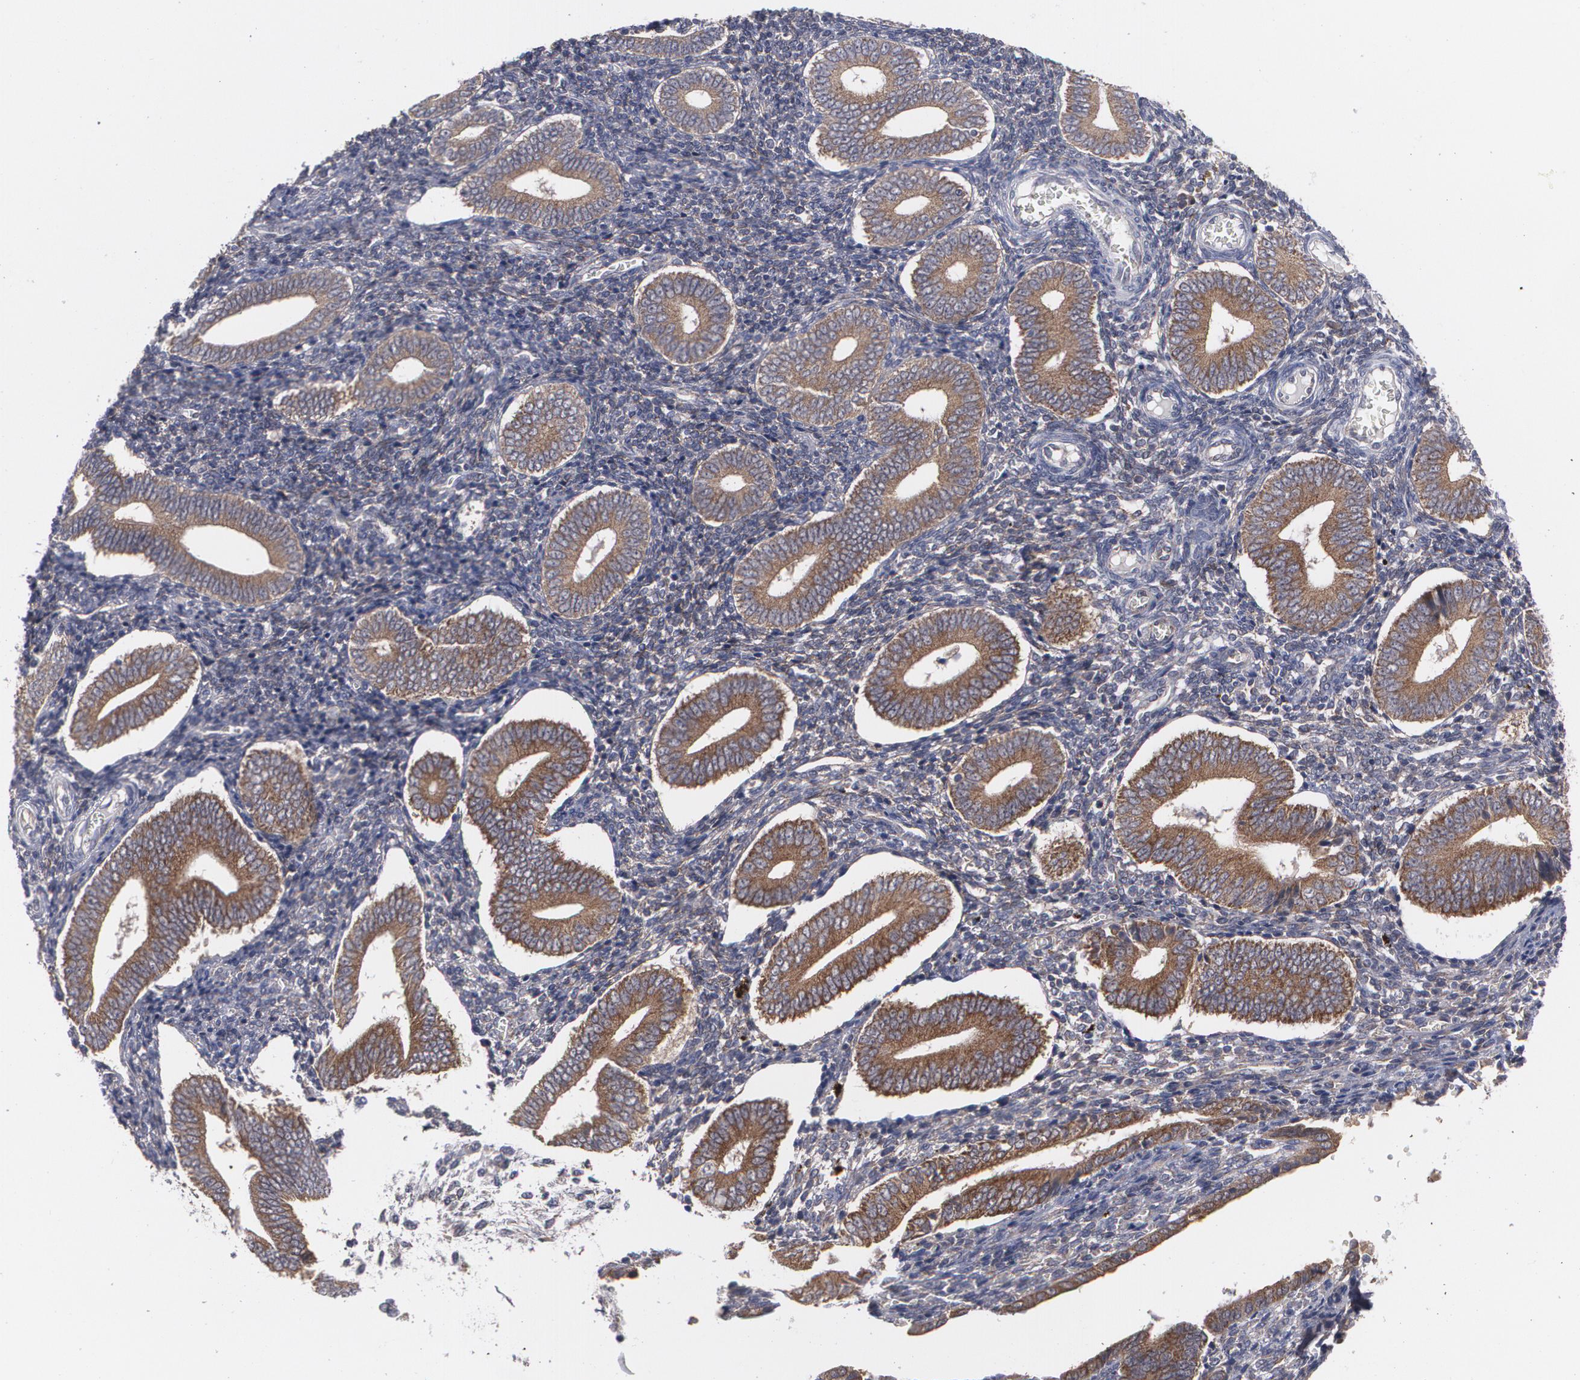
{"staining": {"intensity": "weak", "quantity": "25%-75%", "location": "cytoplasmic/membranous"}, "tissue": "endometrium", "cell_type": "Cells in endometrial stroma", "image_type": "normal", "snomed": [{"axis": "morphology", "description": "Normal tissue, NOS"}, {"axis": "topography", "description": "Uterus"}, {"axis": "topography", "description": "Endometrium"}], "caption": "Human endometrium stained with a brown dye demonstrates weak cytoplasmic/membranous positive positivity in about 25%-75% of cells in endometrial stroma.", "gene": "BMP6", "patient": {"sex": "female", "age": 33}}